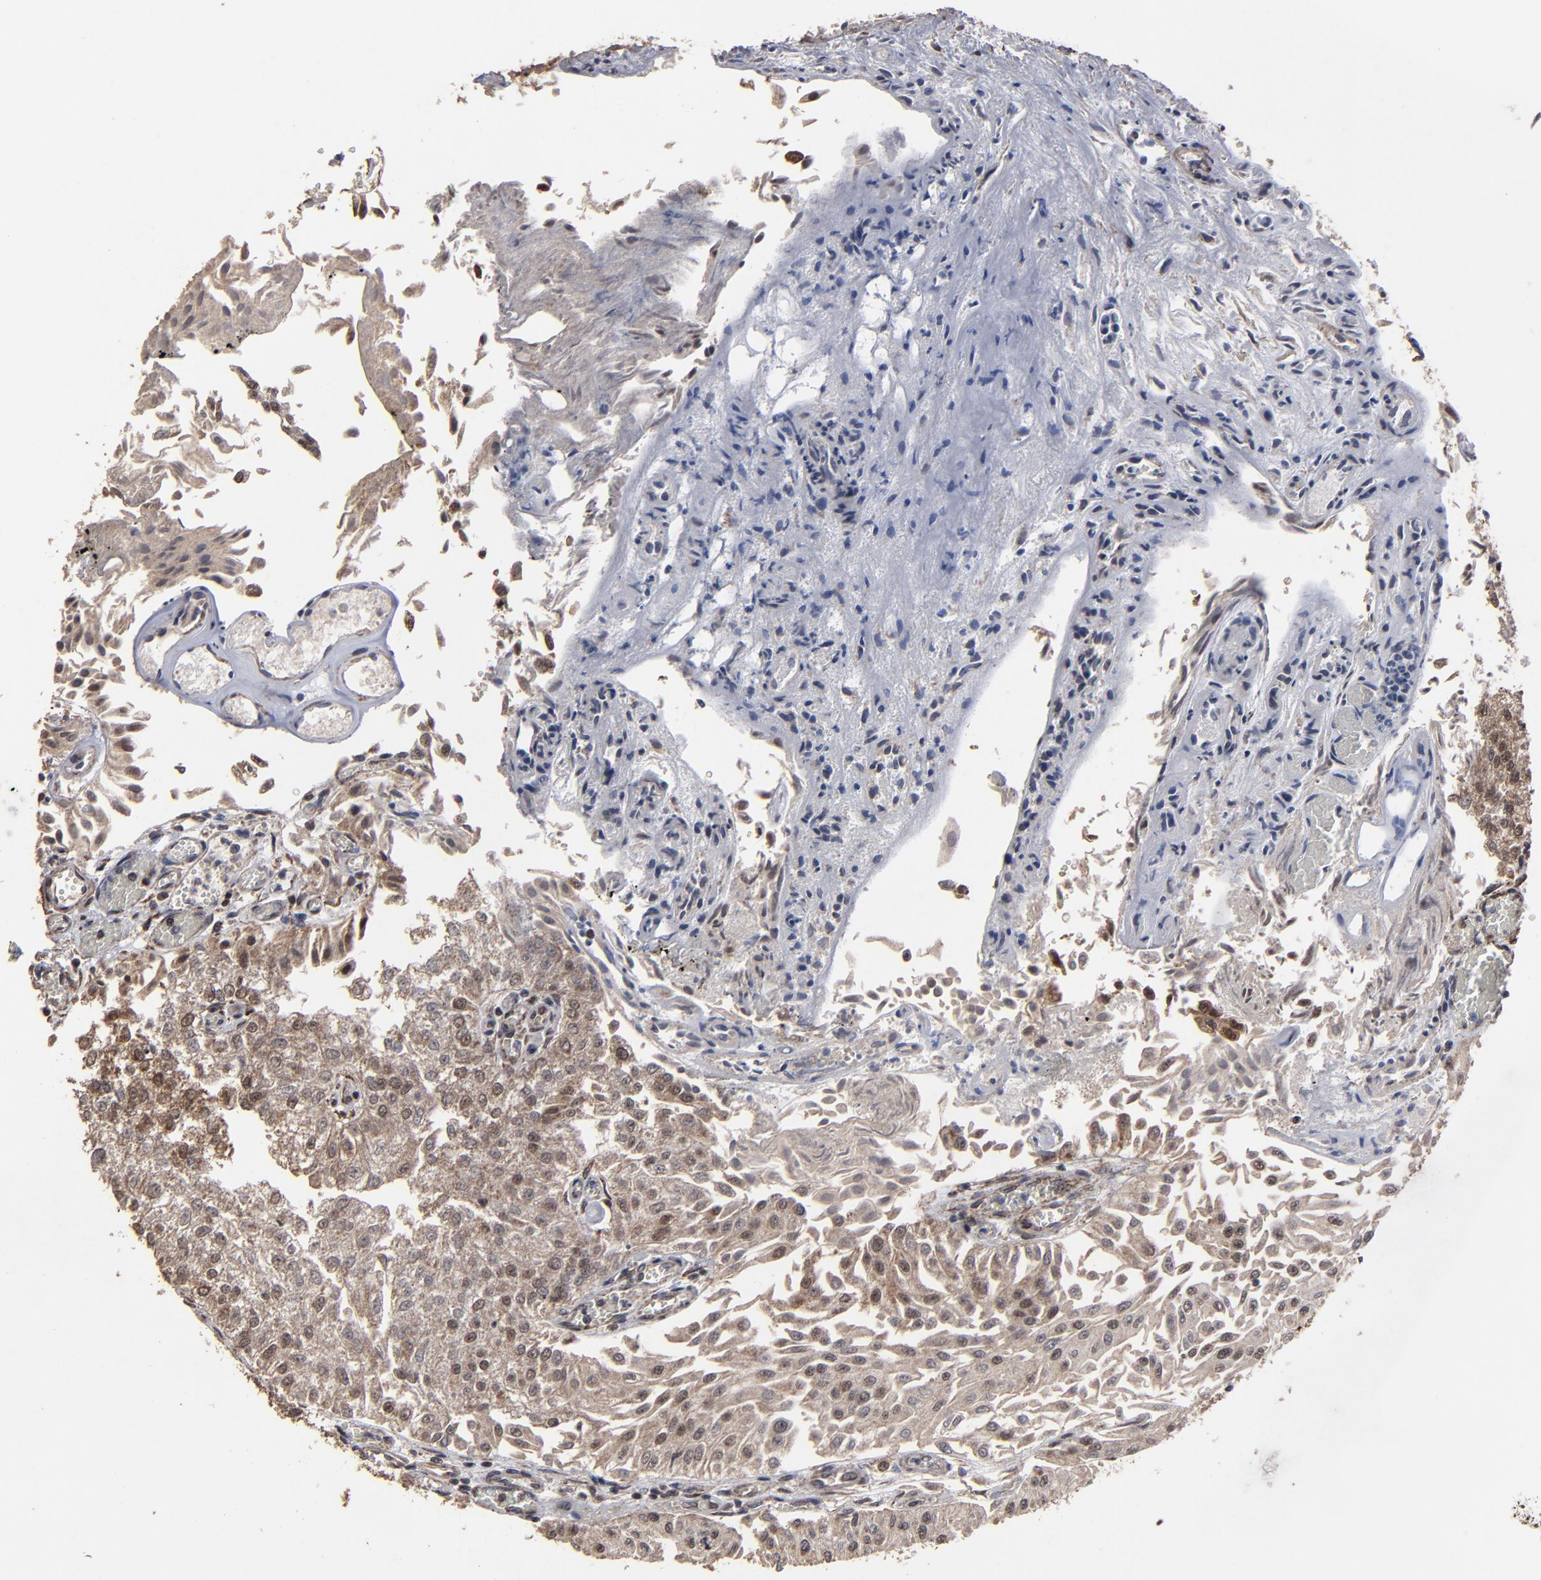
{"staining": {"intensity": "weak", "quantity": ">75%", "location": "cytoplasmic/membranous"}, "tissue": "urothelial cancer", "cell_type": "Tumor cells", "image_type": "cancer", "snomed": [{"axis": "morphology", "description": "Urothelial carcinoma, Low grade"}, {"axis": "topography", "description": "Urinary bladder"}], "caption": "The photomicrograph shows immunohistochemical staining of low-grade urothelial carcinoma. There is weak cytoplasmic/membranous positivity is present in about >75% of tumor cells.", "gene": "BNIP3", "patient": {"sex": "male", "age": 86}}